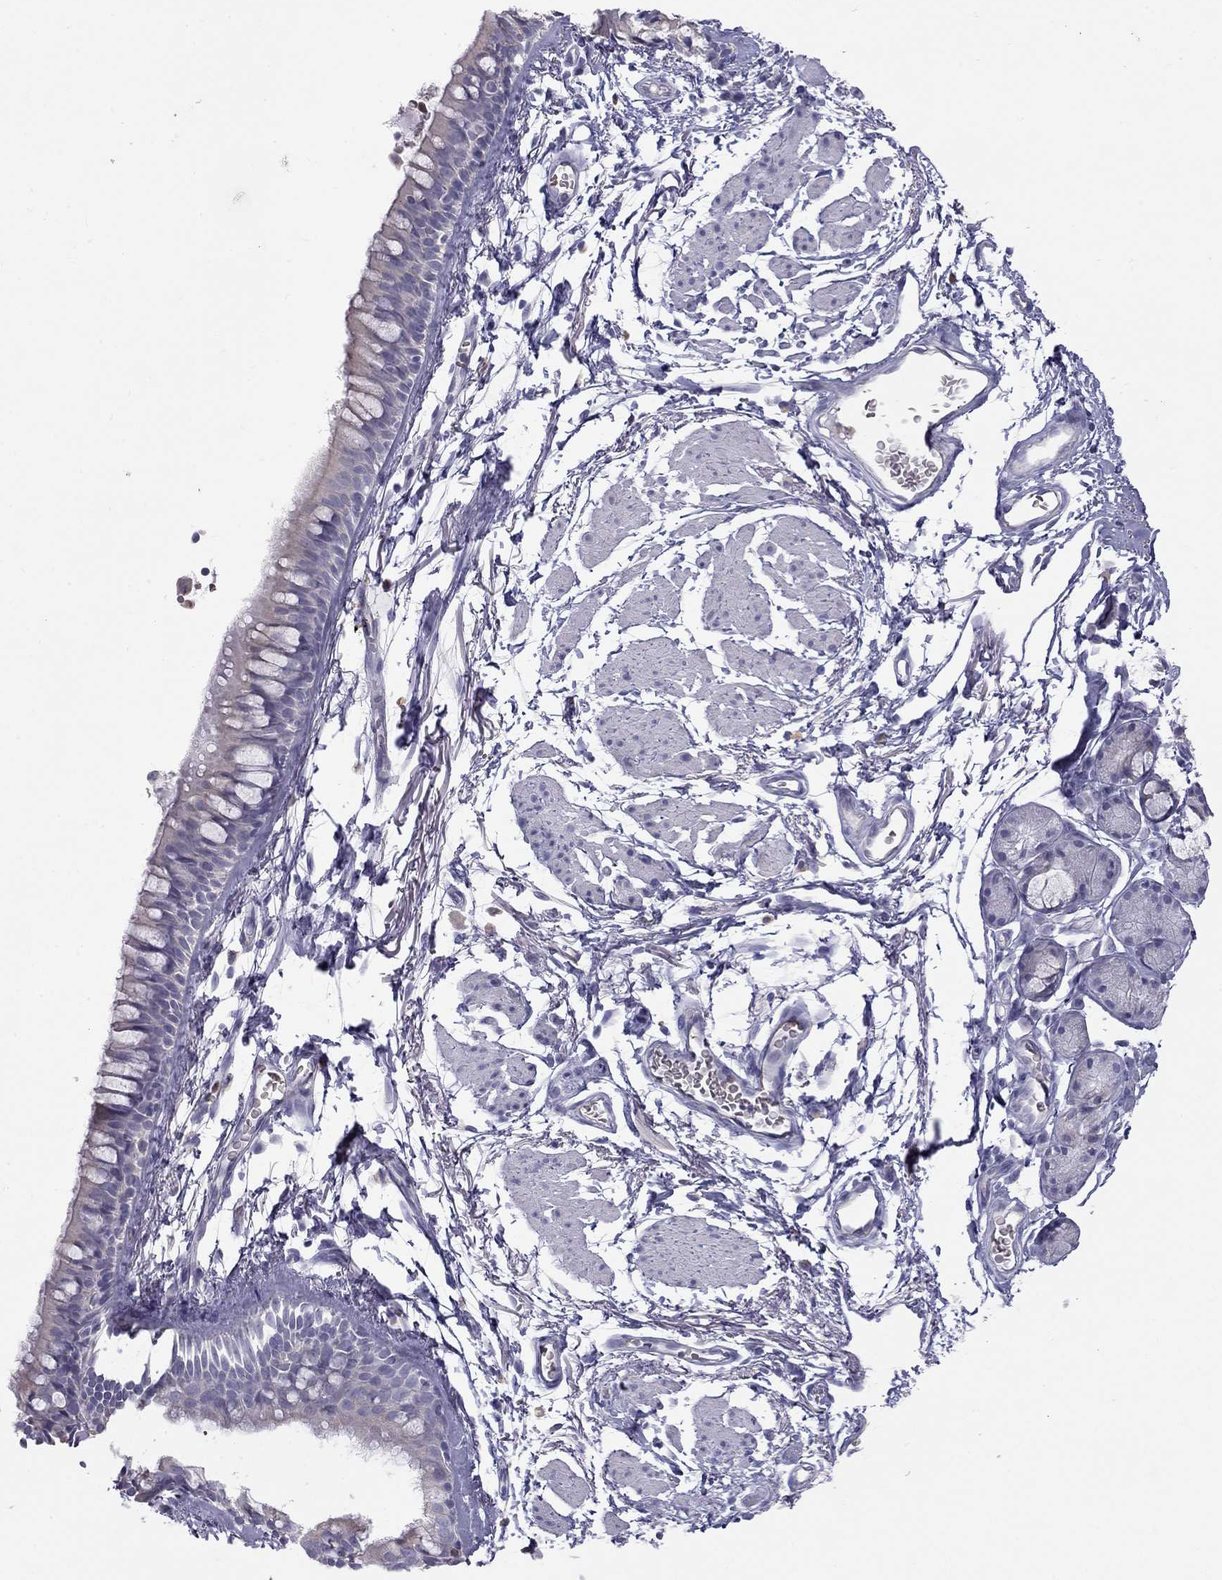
{"staining": {"intensity": "negative", "quantity": "none", "location": "none"}, "tissue": "adipose tissue", "cell_type": "Adipocytes", "image_type": "normal", "snomed": [{"axis": "morphology", "description": "Normal tissue, NOS"}, {"axis": "topography", "description": "Cartilage tissue"}, {"axis": "topography", "description": "Bronchus"}], "caption": "A histopathology image of adipose tissue stained for a protein displays no brown staining in adipocytes. Nuclei are stained in blue.", "gene": "TDRD6", "patient": {"sex": "female", "age": 79}}